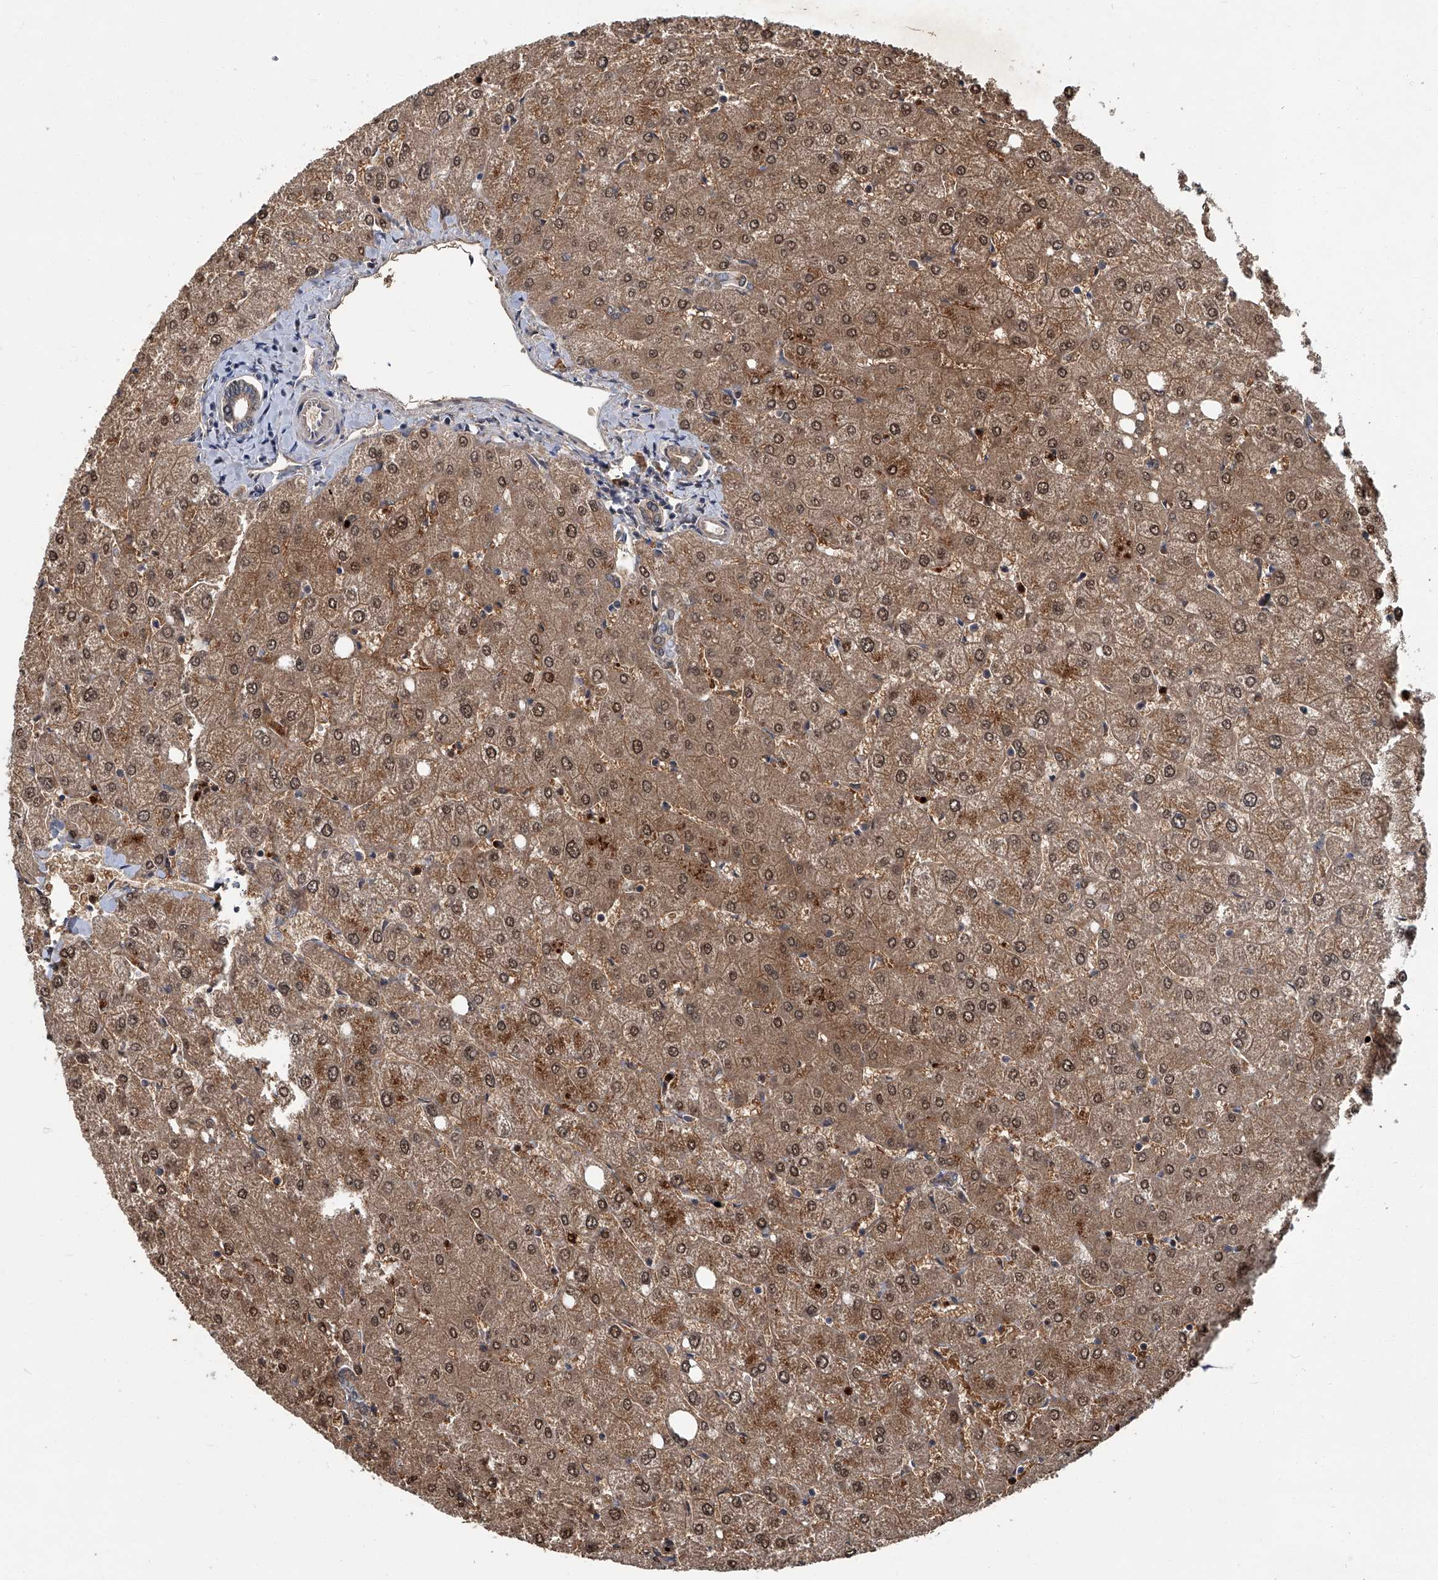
{"staining": {"intensity": "weak", "quantity": ">75%", "location": "cytoplasmic/membranous"}, "tissue": "liver", "cell_type": "Cholangiocytes", "image_type": "normal", "snomed": [{"axis": "morphology", "description": "Normal tissue, NOS"}, {"axis": "topography", "description": "Liver"}], "caption": "This is an image of IHC staining of normal liver, which shows weak expression in the cytoplasmic/membranous of cholangiocytes.", "gene": "AKNAD1", "patient": {"sex": "female", "age": 54}}